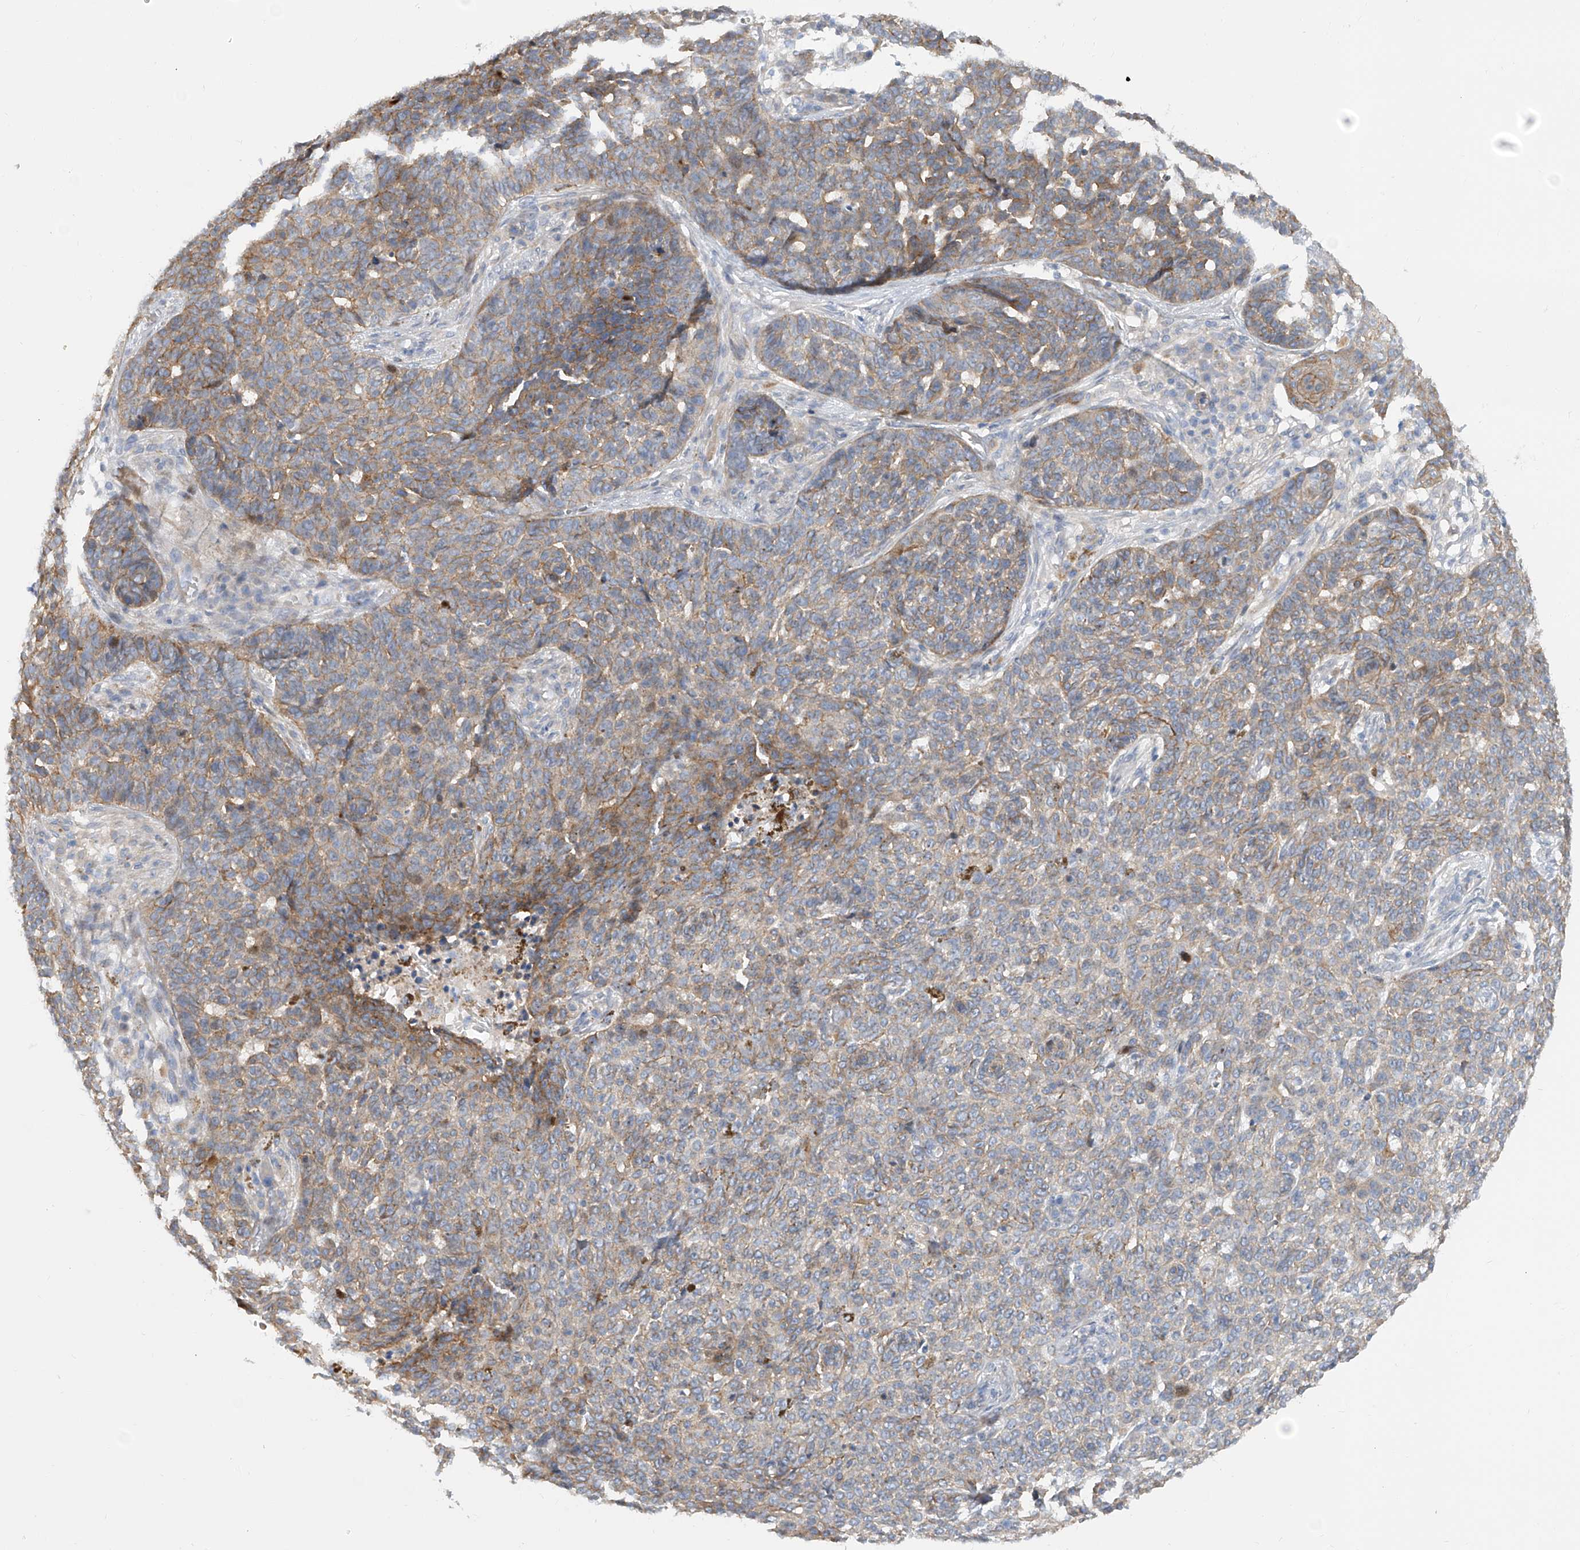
{"staining": {"intensity": "moderate", "quantity": "25%-75%", "location": "cytoplasmic/membranous"}, "tissue": "skin cancer", "cell_type": "Tumor cells", "image_type": "cancer", "snomed": [{"axis": "morphology", "description": "Basal cell carcinoma"}, {"axis": "topography", "description": "Skin"}], "caption": "This is an image of immunohistochemistry staining of basal cell carcinoma (skin), which shows moderate expression in the cytoplasmic/membranous of tumor cells.", "gene": "LRRC1", "patient": {"sex": "male", "age": 85}}